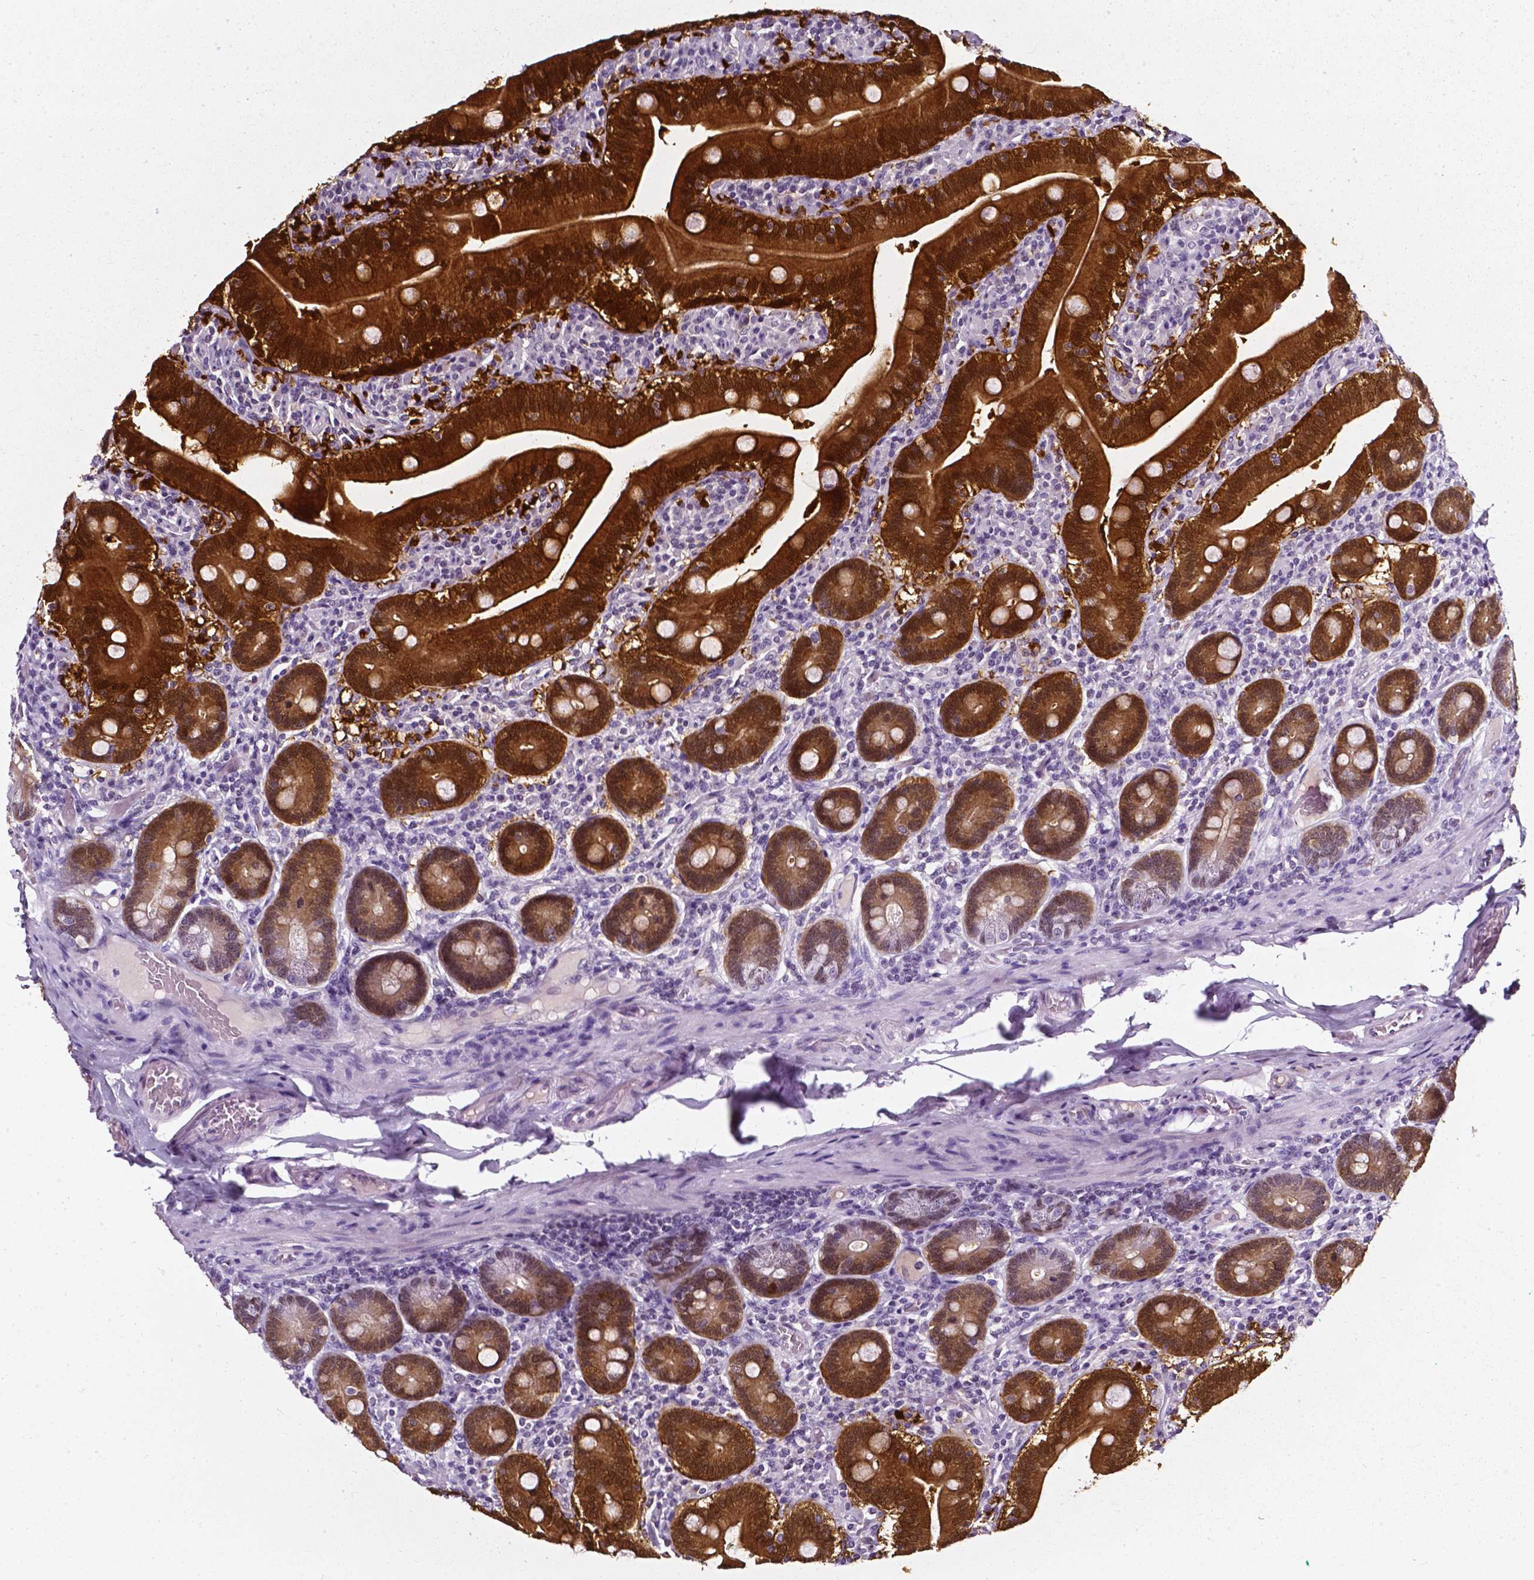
{"staining": {"intensity": "strong", "quantity": ">75%", "location": "cytoplasmic/membranous,nuclear"}, "tissue": "duodenum", "cell_type": "Glandular cells", "image_type": "normal", "snomed": [{"axis": "morphology", "description": "Normal tissue, NOS"}, {"axis": "topography", "description": "Duodenum"}], "caption": "Immunohistochemical staining of normal human duodenum demonstrates >75% levels of strong cytoplasmic/membranous,nuclear protein staining in about >75% of glandular cells. (Stains: DAB in brown, nuclei in blue, Microscopy: brightfield microscopy at high magnification).", "gene": "AKR1B10", "patient": {"sex": "female", "age": 62}}